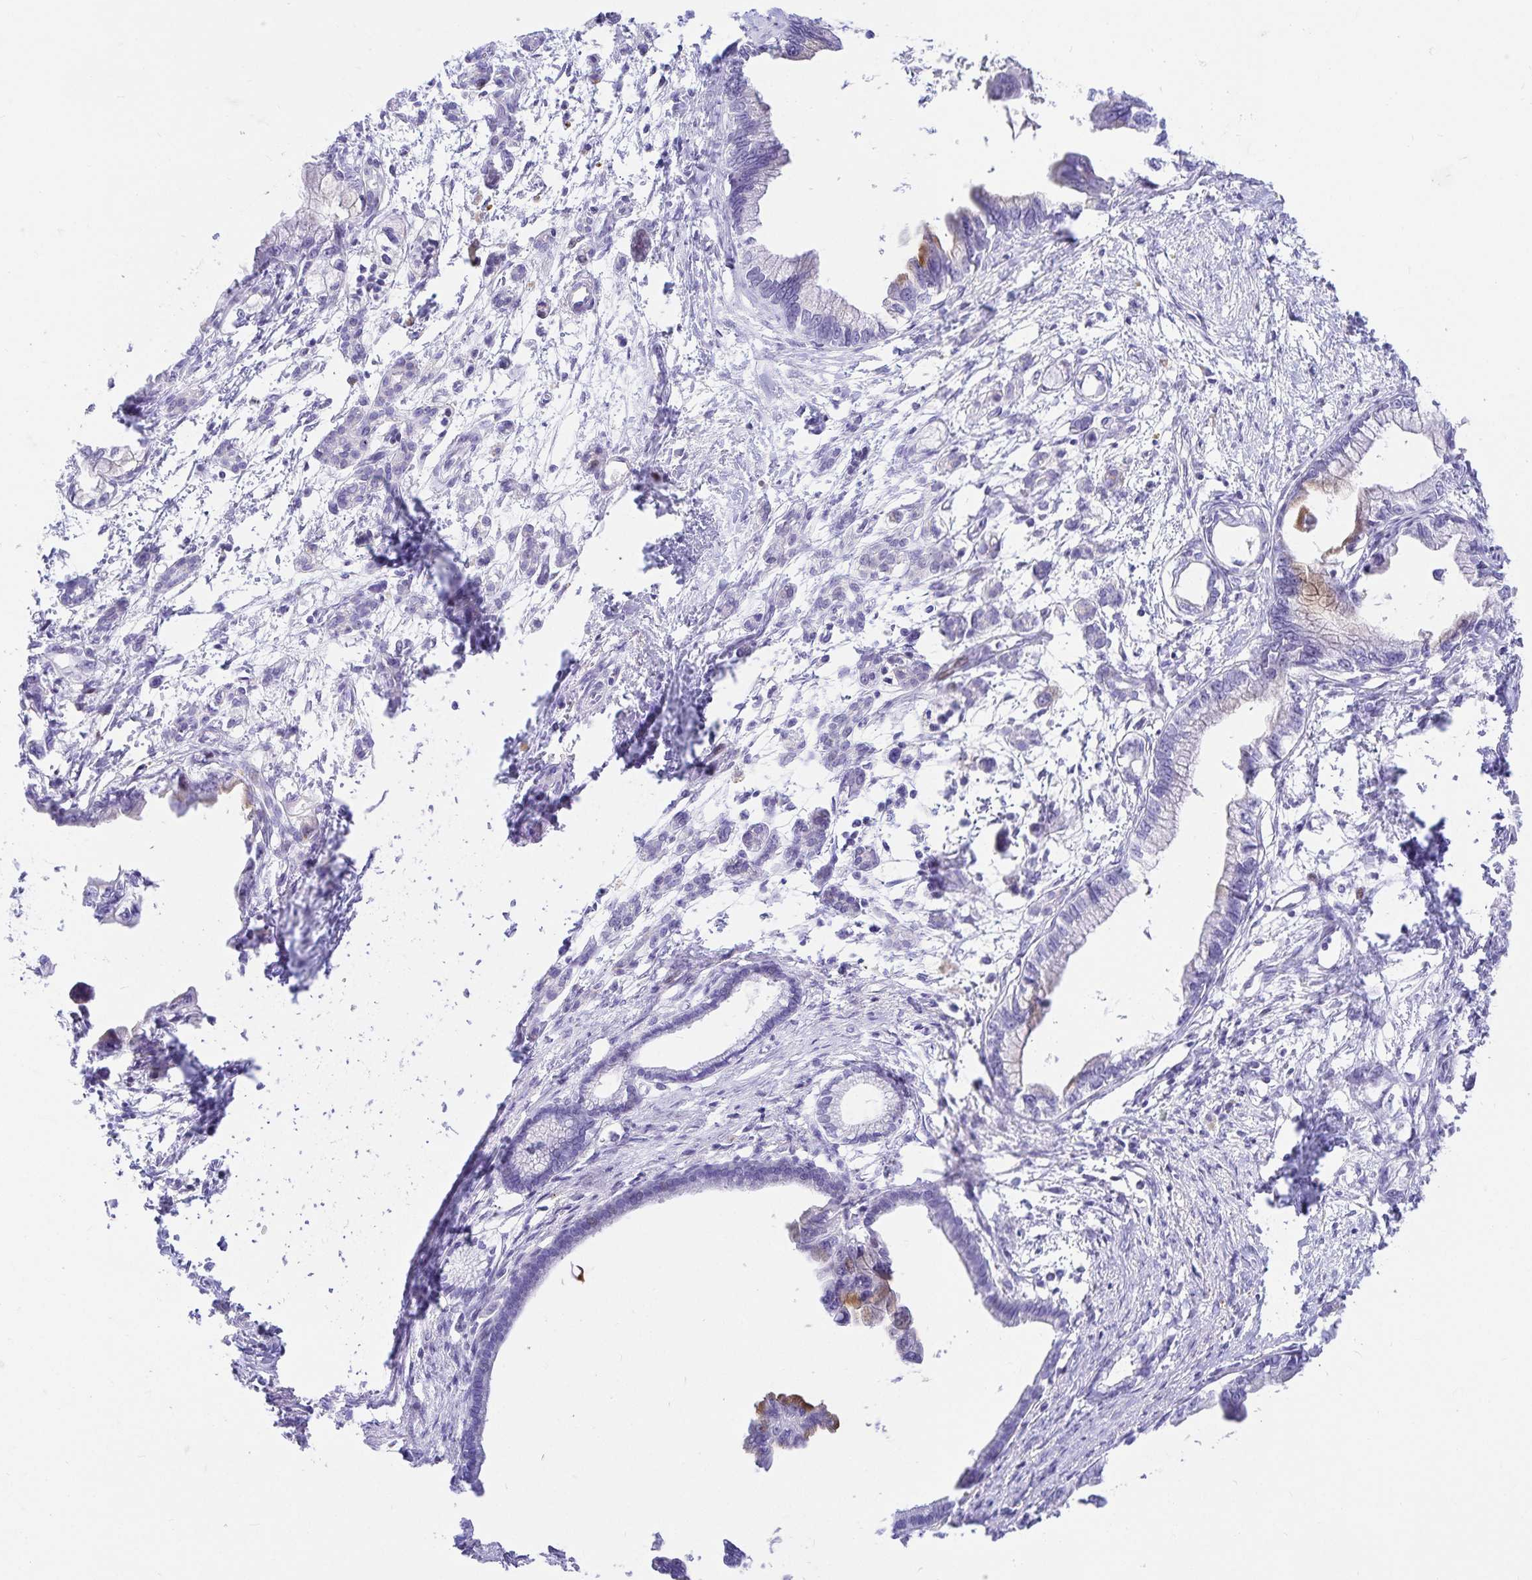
{"staining": {"intensity": "negative", "quantity": "none", "location": "none"}, "tissue": "pancreatic cancer", "cell_type": "Tumor cells", "image_type": "cancer", "snomed": [{"axis": "morphology", "description": "Adenocarcinoma, NOS"}, {"axis": "topography", "description": "Pancreas"}], "caption": "Immunohistochemistry micrograph of neoplastic tissue: pancreatic cancer stained with DAB (3,3'-diaminobenzidine) shows no significant protein expression in tumor cells.", "gene": "KBTBD13", "patient": {"sex": "male", "age": 61}}